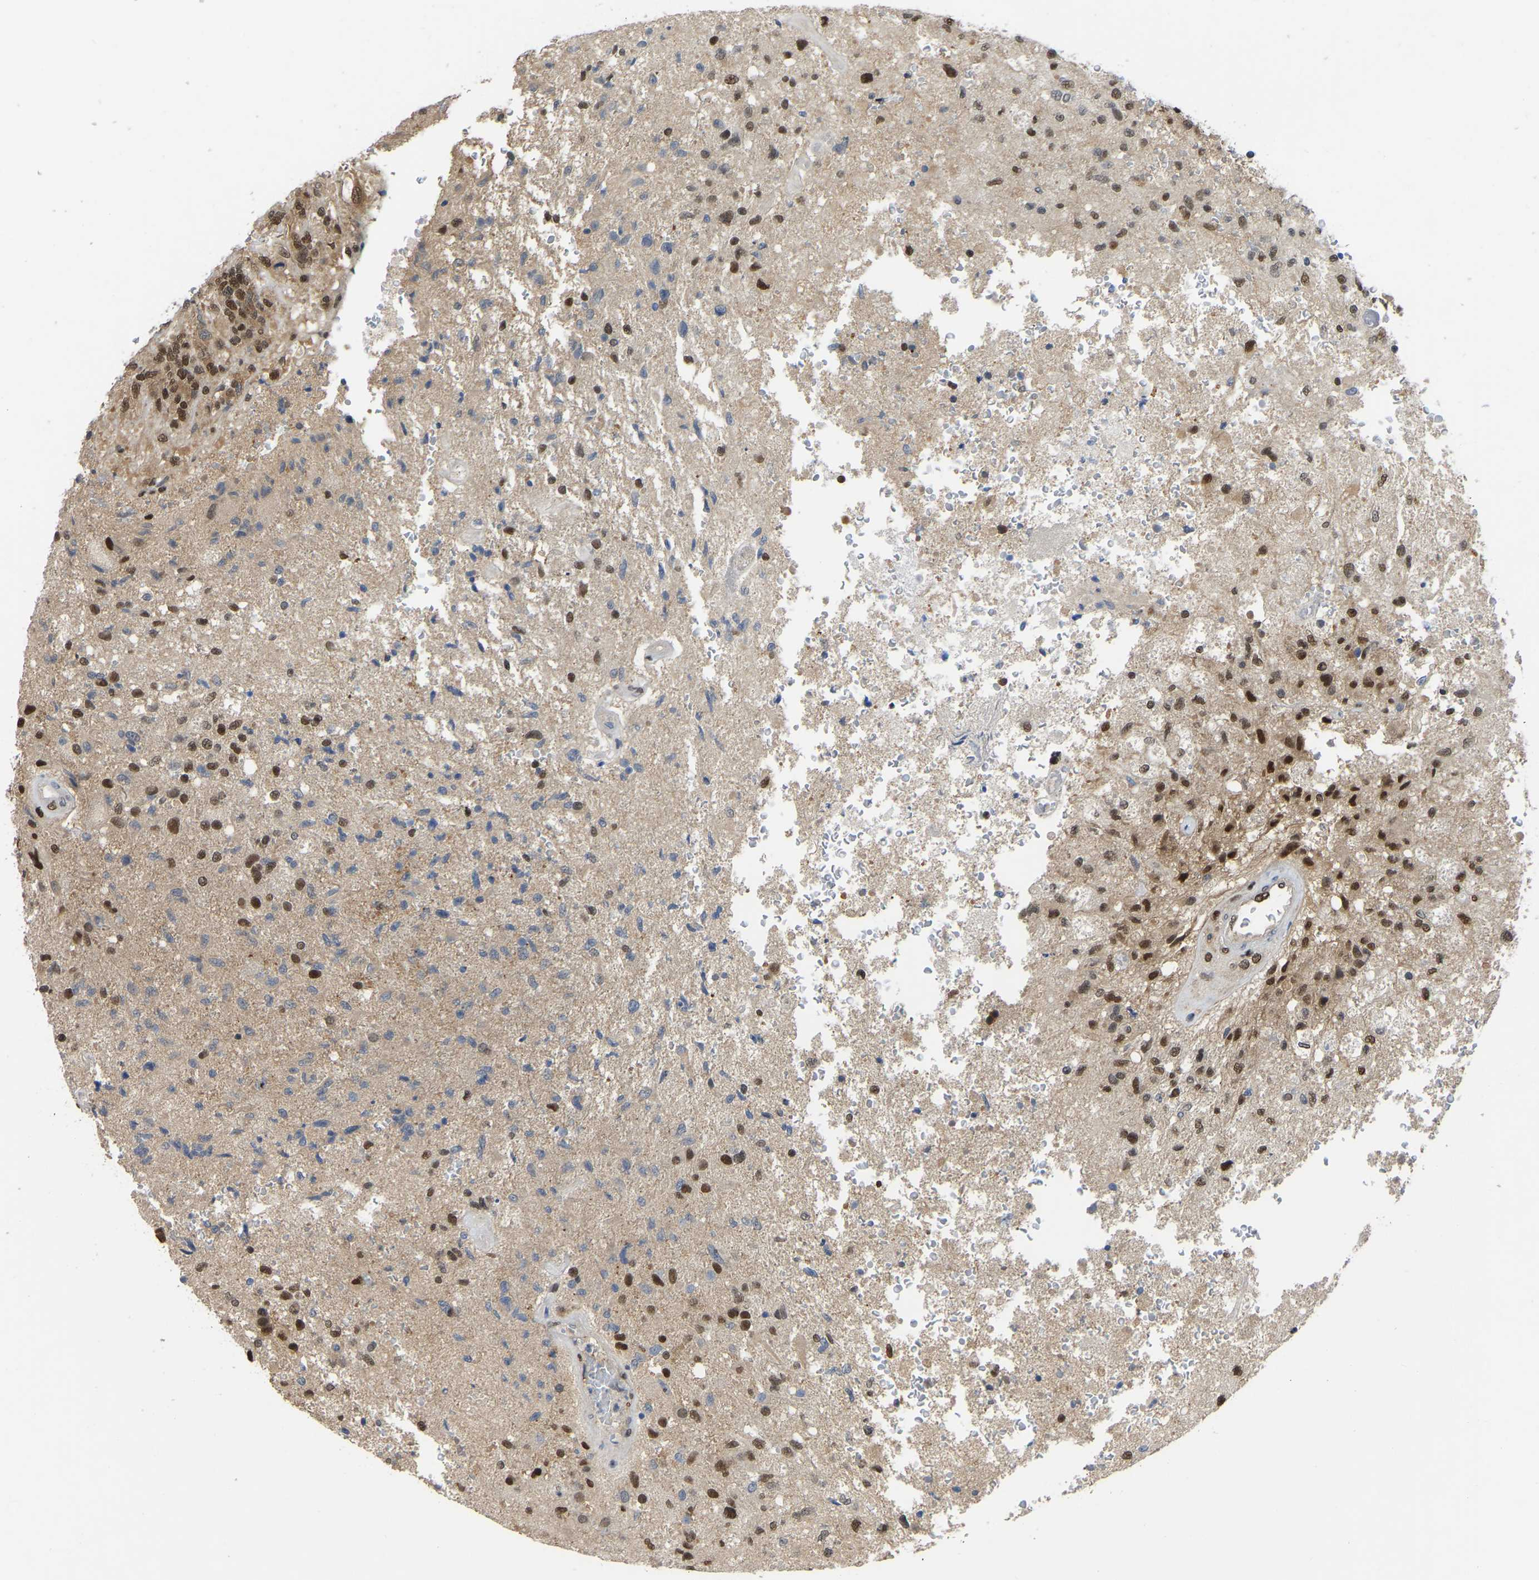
{"staining": {"intensity": "moderate", "quantity": ">75%", "location": "nuclear"}, "tissue": "glioma", "cell_type": "Tumor cells", "image_type": "cancer", "snomed": [{"axis": "morphology", "description": "Normal tissue, NOS"}, {"axis": "morphology", "description": "Glioma, malignant, High grade"}, {"axis": "topography", "description": "Cerebral cortex"}], "caption": "DAB (3,3'-diaminobenzidine) immunohistochemical staining of human glioma displays moderate nuclear protein expression in approximately >75% of tumor cells.", "gene": "KLRG2", "patient": {"sex": "male", "age": 77}}